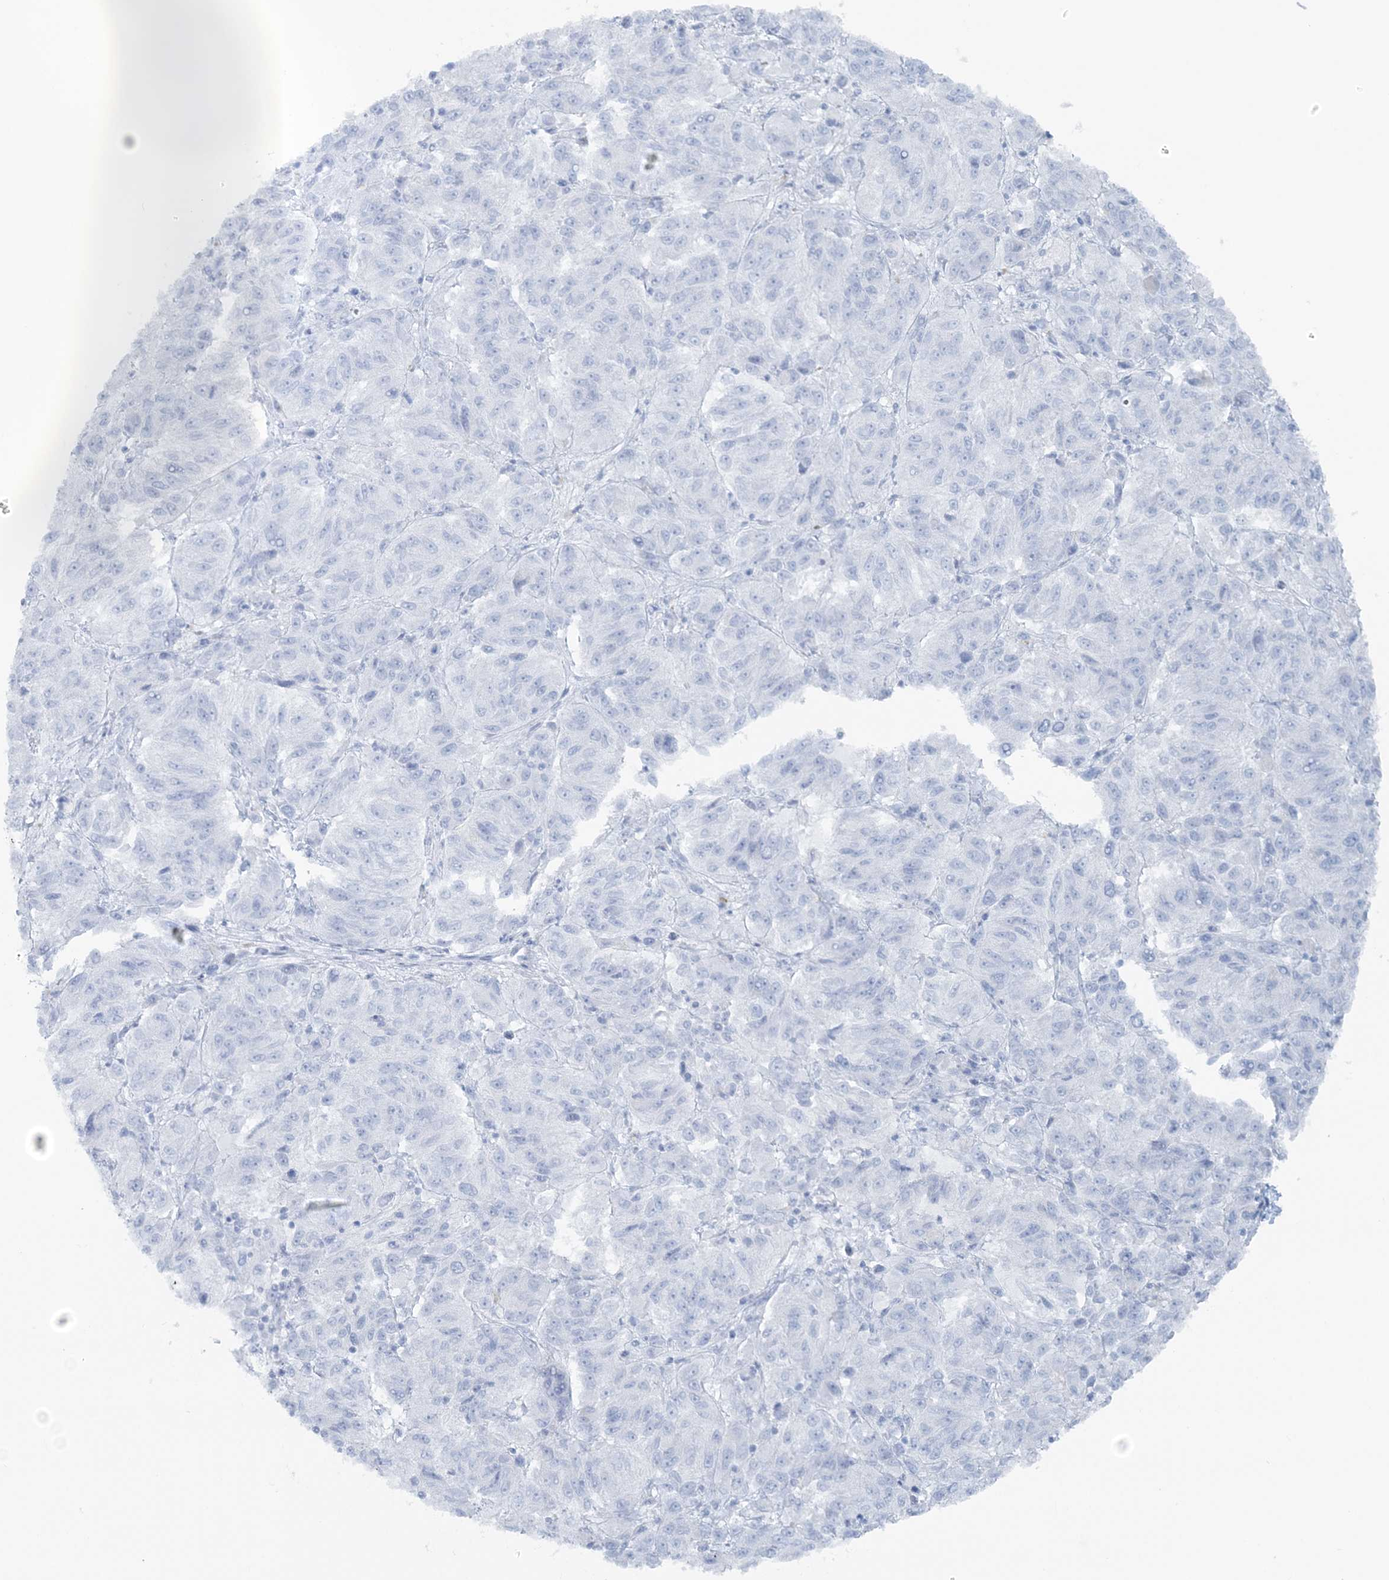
{"staining": {"intensity": "negative", "quantity": "none", "location": "none"}, "tissue": "melanoma", "cell_type": "Tumor cells", "image_type": "cancer", "snomed": [{"axis": "morphology", "description": "Malignant melanoma, Metastatic site"}, {"axis": "topography", "description": "Lung"}], "caption": "DAB (3,3'-diaminobenzidine) immunohistochemical staining of malignant melanoma (metastatic site) exhibits no significant expression in tumor cells.", "gene": "ATP11A", "patient": {"sex": "male", "age": 64}}